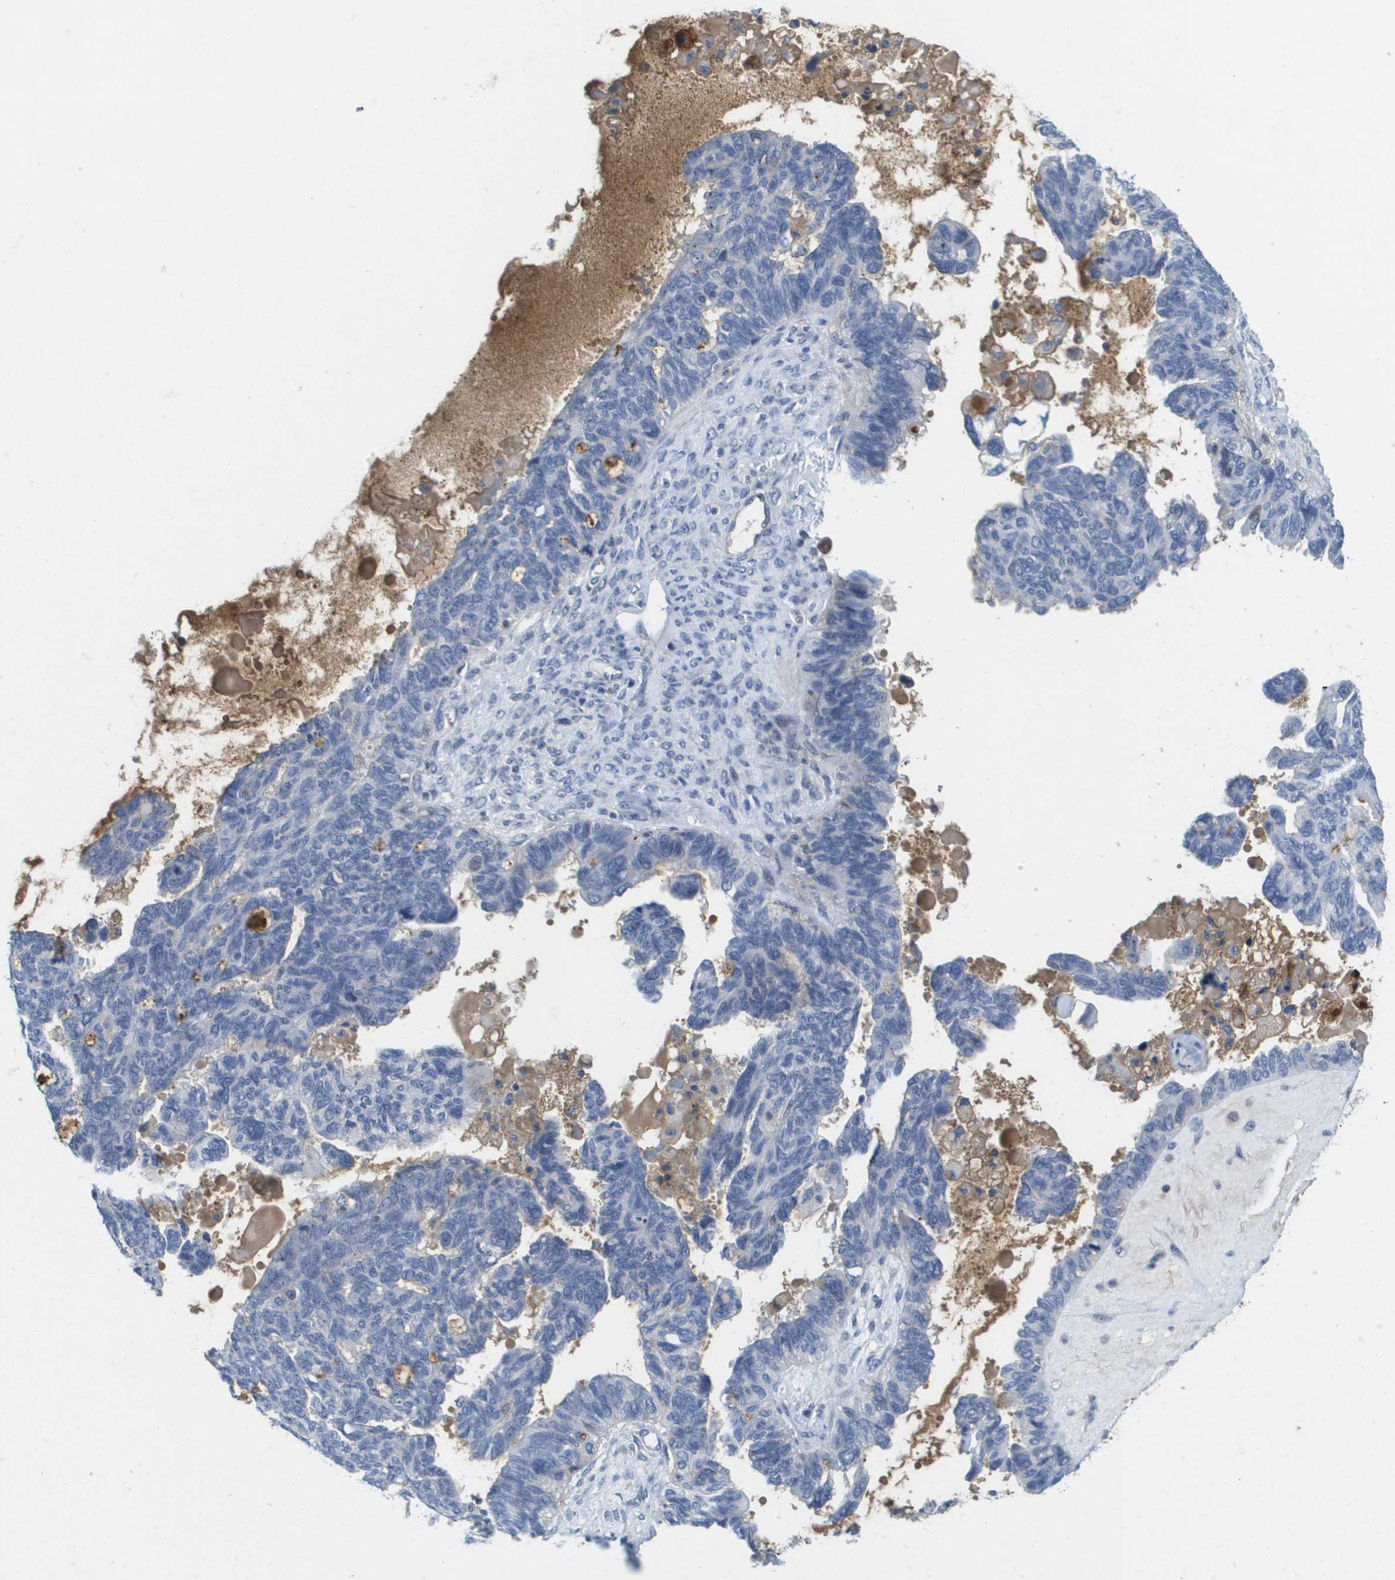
{"staining": {"intensity": "negative", "quantity": "none", "location": "none"}, "tissue": "ovarian cancer", "cell_type": "Tumor cells", "image_type": "cancer", "snomed": [{"axis": "morphology", "description": "Cystadenocarcinoma, serous, NOS"}, {"axis": "topography", "description": "Ovary"}], "caption": "Immunohistochemical staining of ovarian cancer demonstrates no significant positivity in tumor cells.", "gene": "LIPG", "patient": {"sex": "female", "age": 79}}